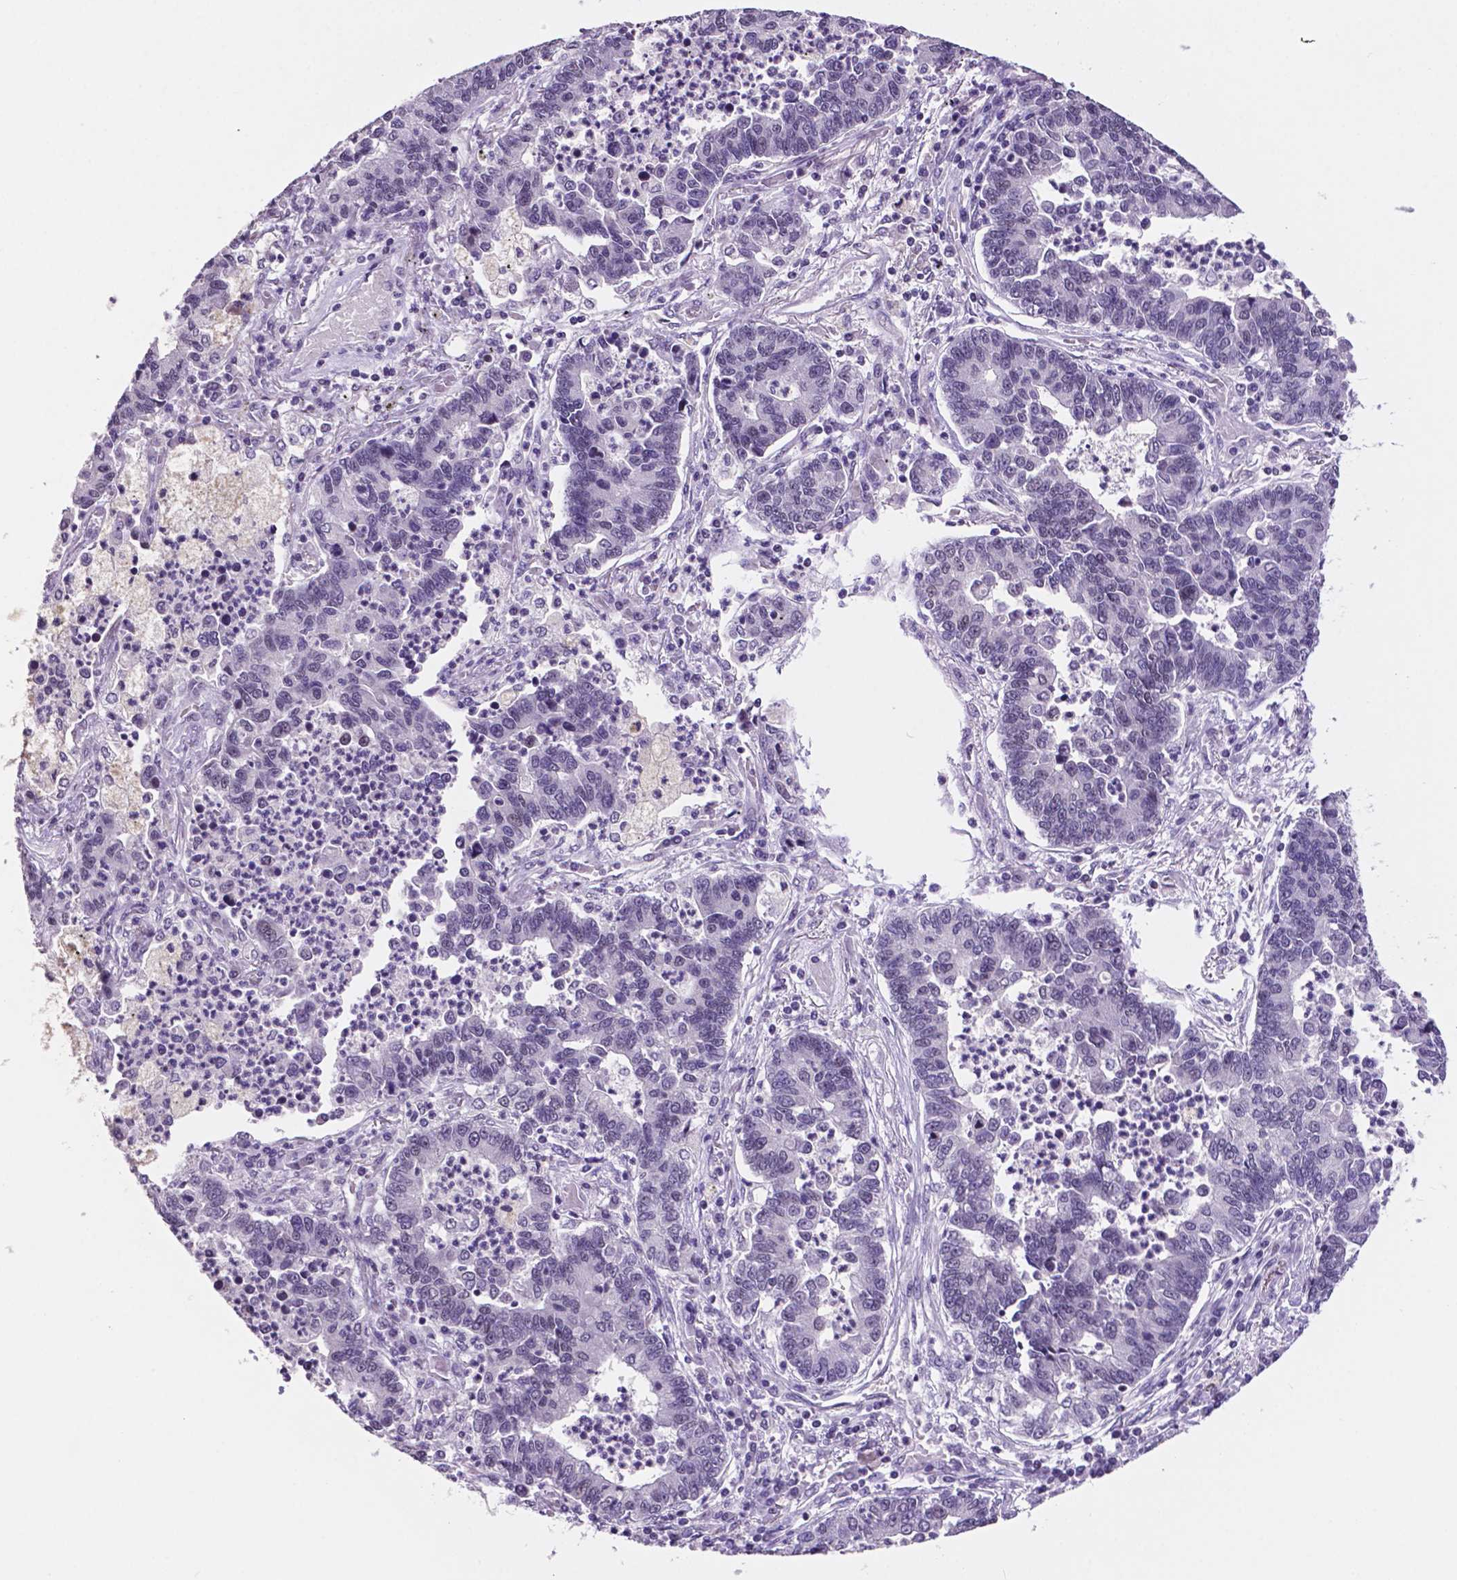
{"staining": {"intensity": "negative", "quantity": "none", "location": "none"}, "tissue": "lung cancer", "cell_type": "Tumor cells", "image_type": "cancer", "snomed": [{"axis": "morphology", "description": "Adenocarcinoma, NOS"}, {"axis": "topography", "description": "Lung"}], "caption": "Immunohistochemistry (IHC) of human lung cancer demonstrates no staining in tumor cells.", "gene": "NCOR1", "patient": {"sex": "female", "age": 57}}